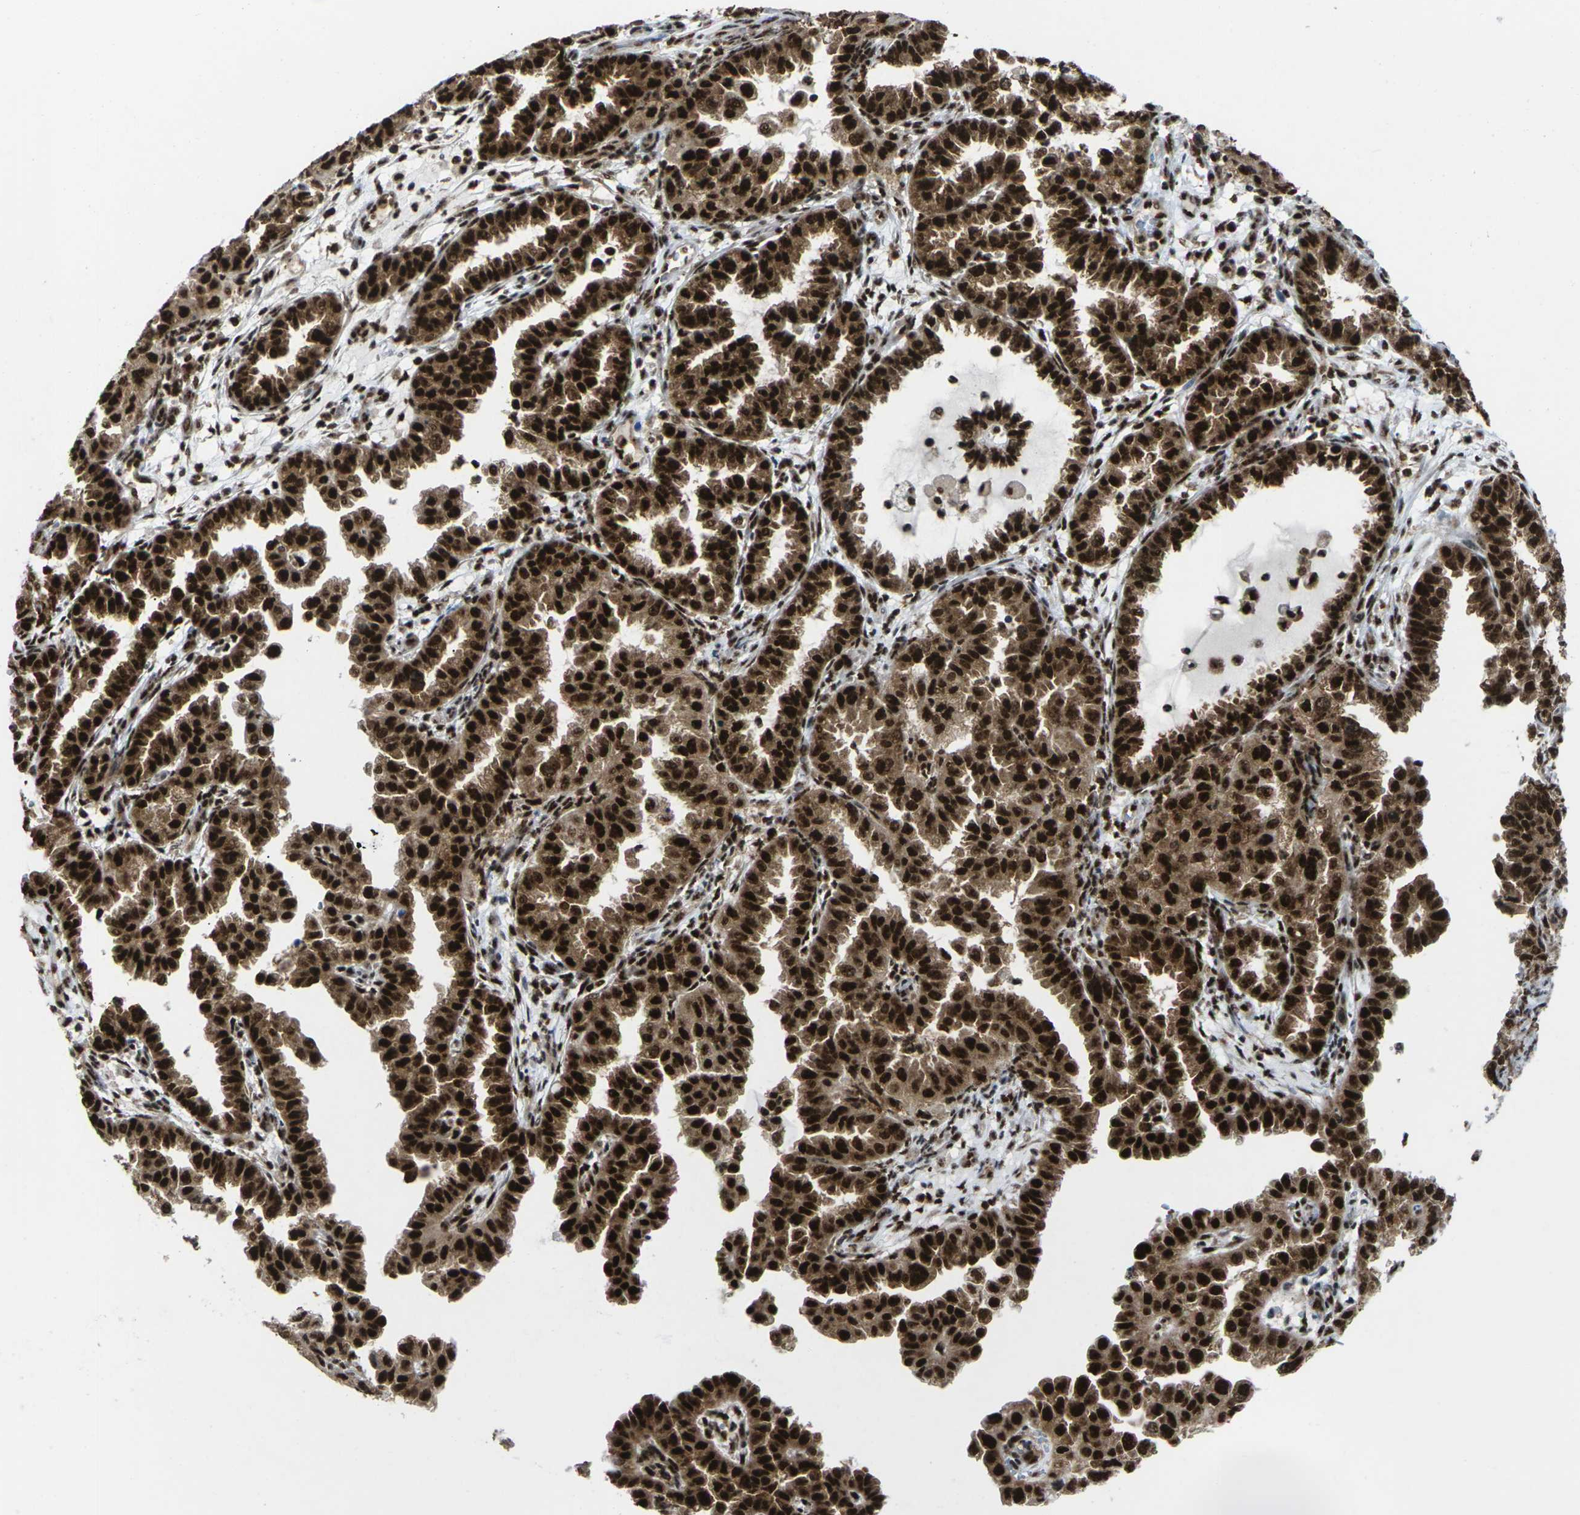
{"staining": {"intensity": "strong", "quantity": ">75%", "location": "cytoplasmic/membranous,nuclear"}, "tissue": "endometrial cancer", "cell_type": "Tumor cells", "image_type": "cancer", "snomed": [{"axis": "morphology", "description": "Adenocarcinoma, NOS"}, {"axis": "topography", "description": "Endometrium"}], "caption": "Endometrial adenocarcinoma stained with a brown dye exhibits strong cytoplasmic/membranous and nuclear positive expression in about >75% of tumor cells.", "gene": "MAGOH", "patient": {"sex": "female", "age": 85}}